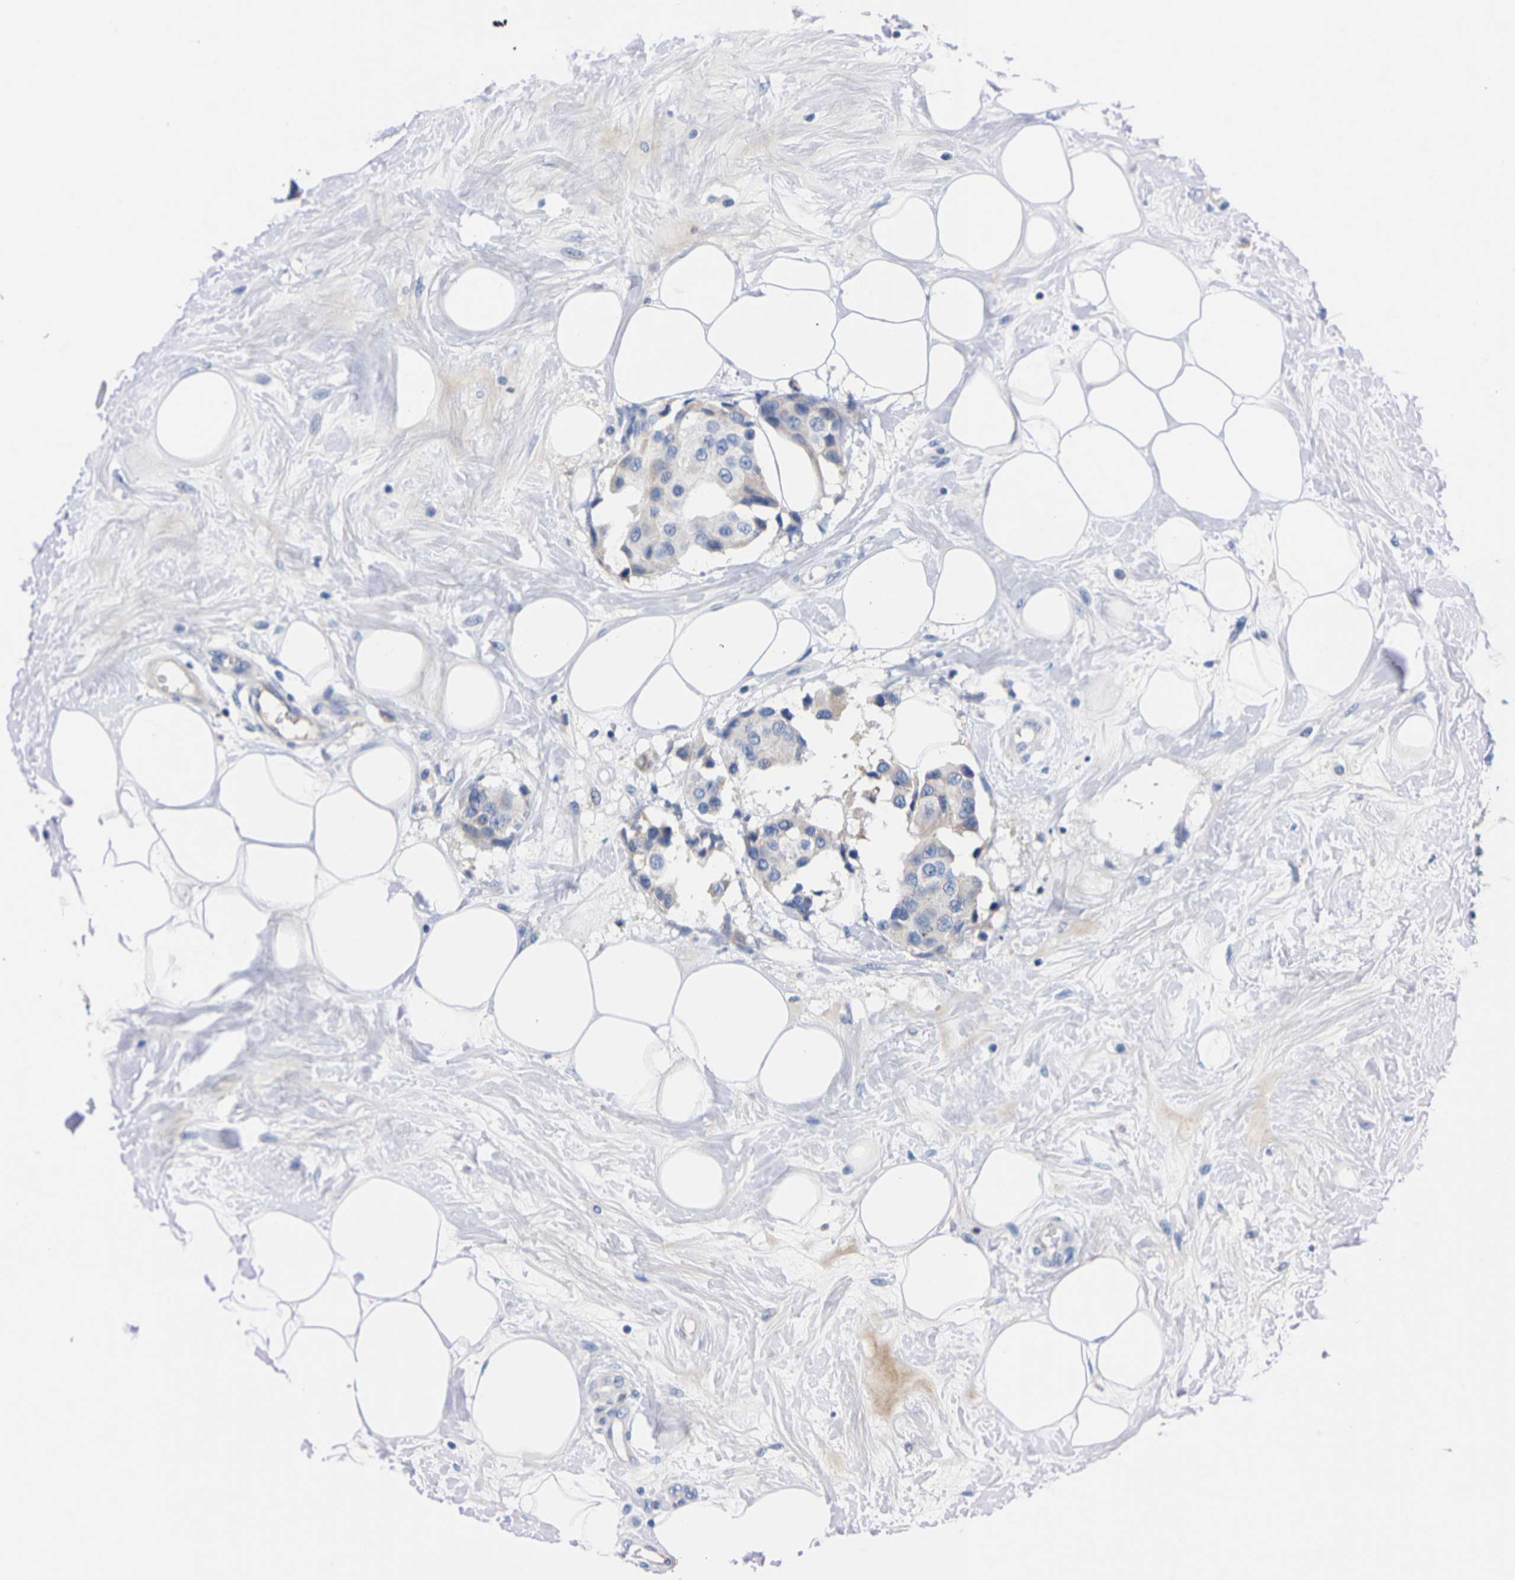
{"staining": {"intensity": "negative", "quantity": "none", "location": "none"}, "tissue": "breast cancer", "cell_type": "Tumor cells", "image_type": "cancer", "snomed": [{"axis": "morphology", "description": "Normal tissue, NOS"}, {"axis": "morphology", "description": "Duct carcinoma"}, {"axis": "topography", "description": "Breast"}], "caption": "This is an IHC image of breast cancer. There is no staining in tumor cells.", "gene": "FAM210A", "patient": {"sex": "female", "age": 39}}